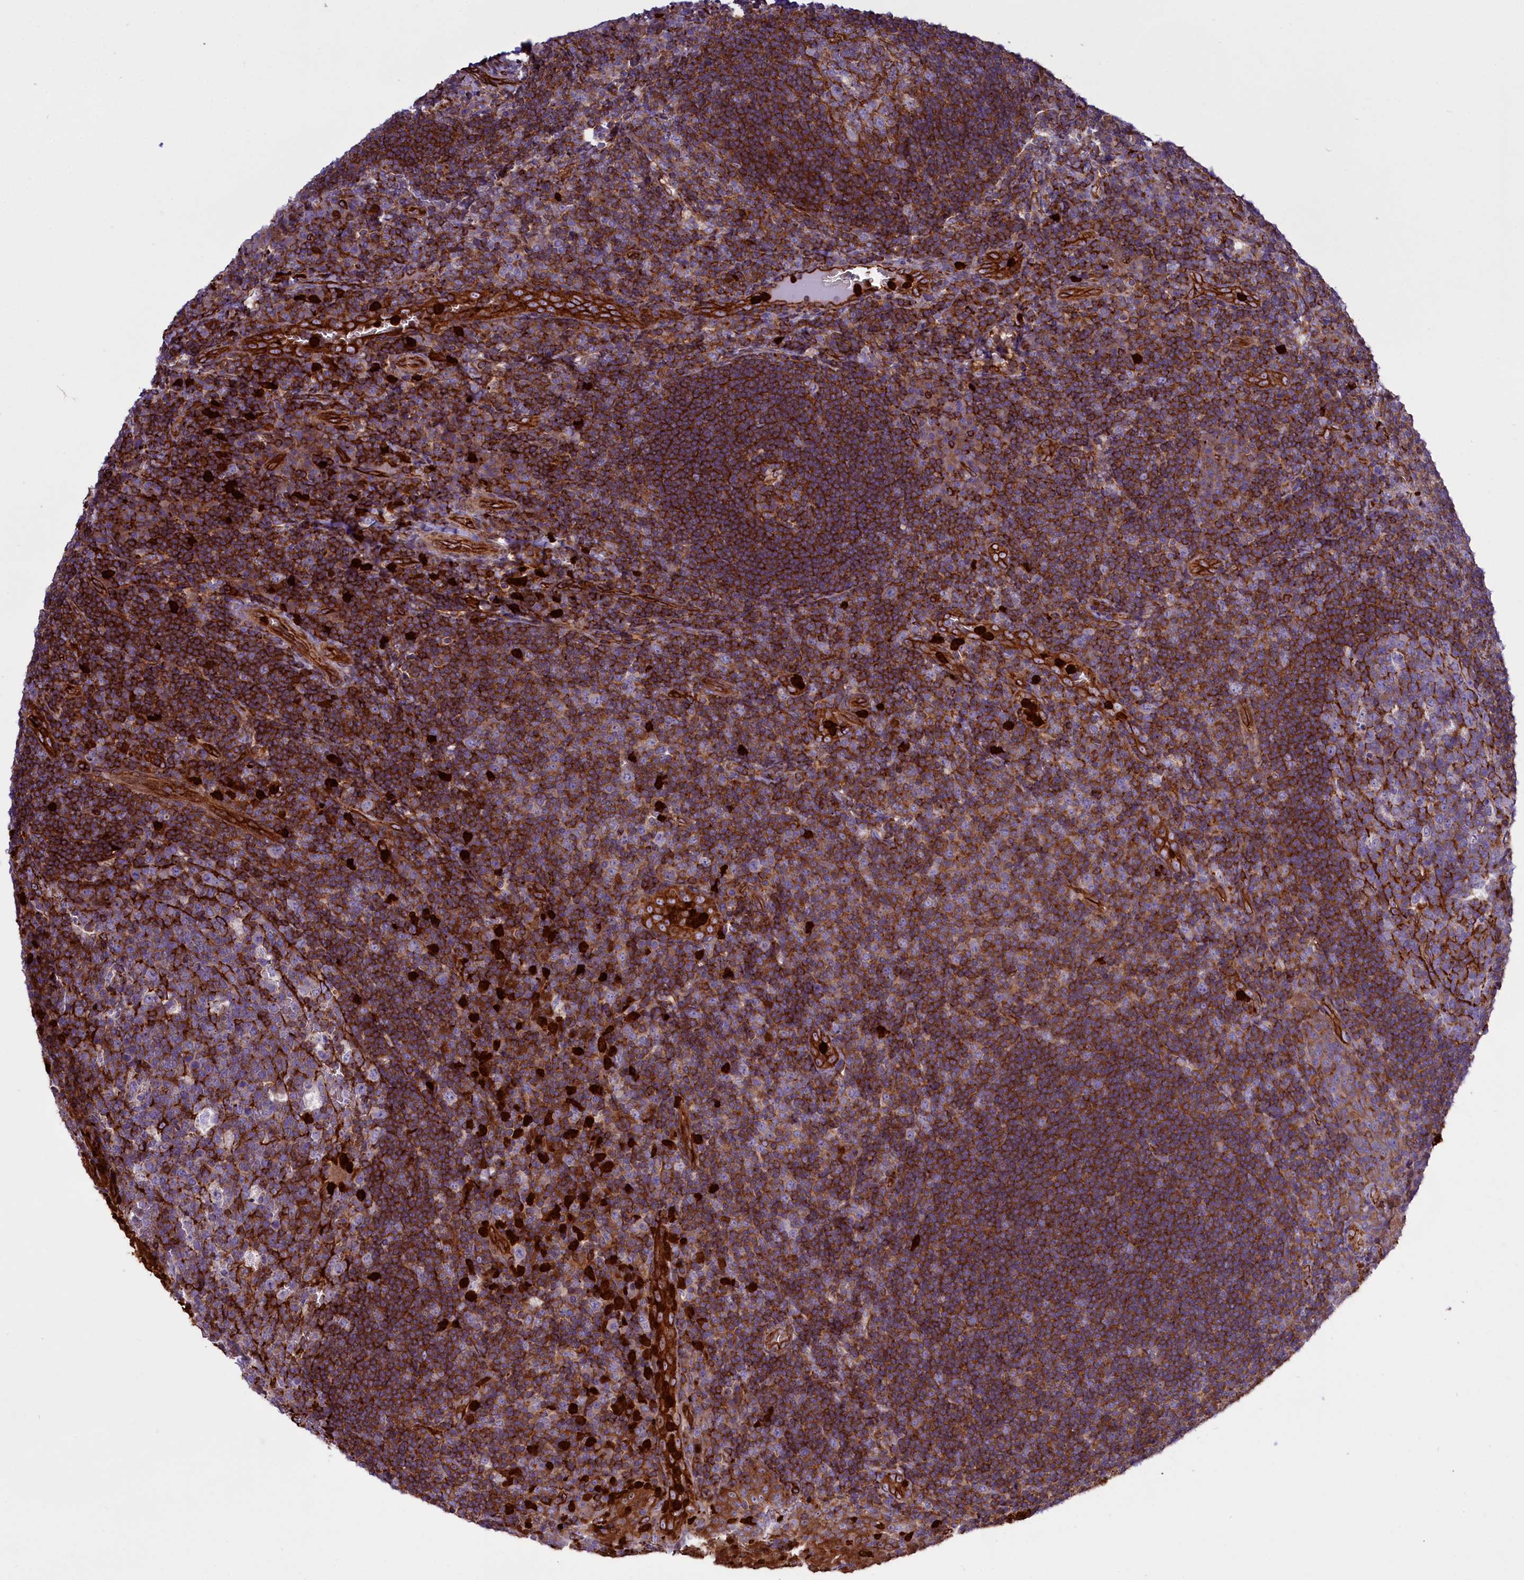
{"staining": {"intensity": "moderate", "quantity": "<25%", "location": "cytoplasmic/membranous"}, "tissue": "tonsil", "cell_type": "Germinal center cells", "image_type": "normal", "snomed": [{"axis": "morphology", "description": "Normal tissue, NOS"}, {"axis": "topography", "description": "Tonsil"}], "caption": "A low amount of moderate cytoplasmic/membranous expression is identified in approximately <25% of germinal center cells in benign tonsil. Using DAB (3,3'-diaminobenzidine) (brown) and hematoxylin (blue) stains, captured at high magnification using brightfield microscopy.", "gene": "CD99L2", "patient": {"sex": "male", "age": 17}}